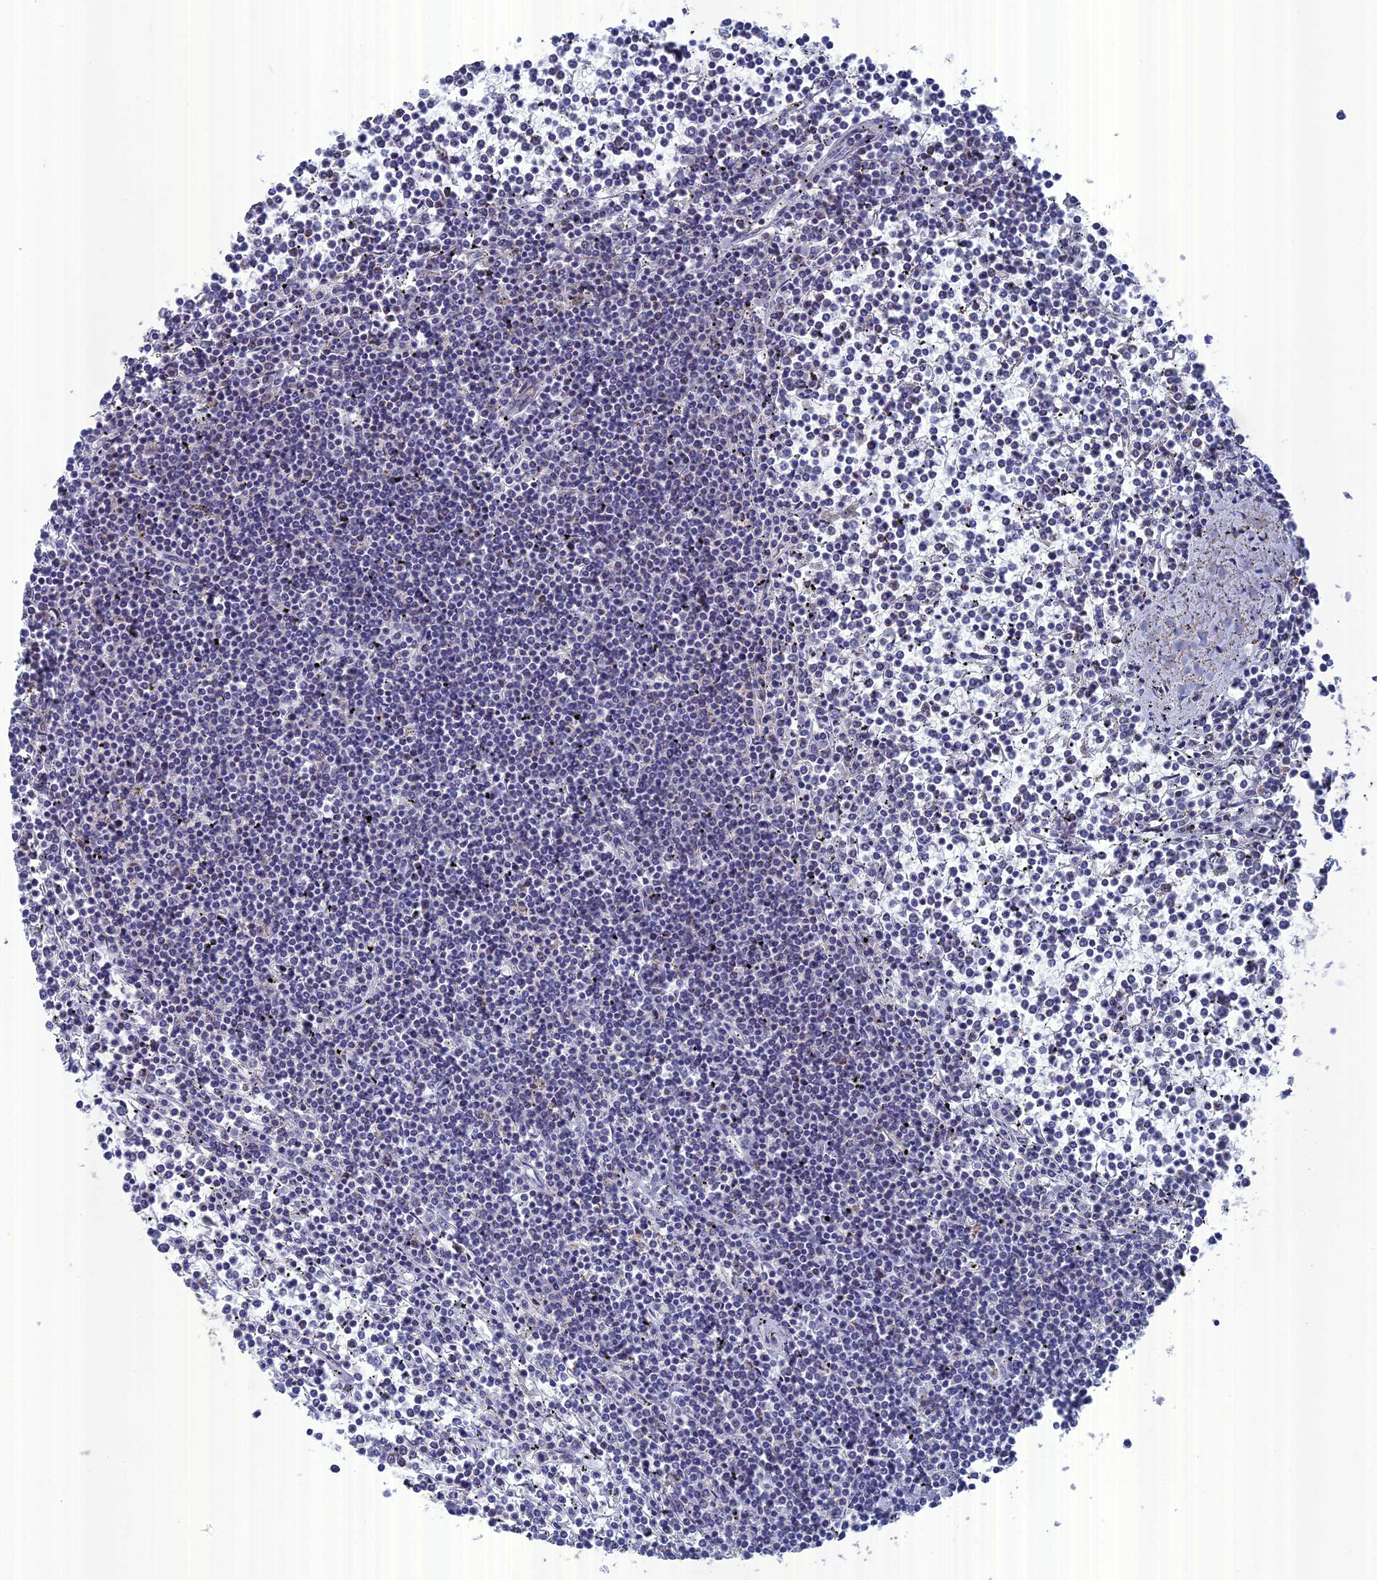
{"staining": {"intensity": "negative", "quantity": "none", "location": "none"}, "tissue": "lymphoma", "cell_type": "Tumor cells", "image_type": "cancer", "snomed": [{"axis": "morphology", "description": "Malignant lymphoma, non-Hodgkin's type, Low grade"}, {"axis": "topography", "description": "Spleen"}], "caption": "Lymphoma stained for a protein using immunohistochemistry (IHC) exhibits no expression tumor cells.", "gene": "TMEM161A", "patient": {"sex": "female", "age": 19}}